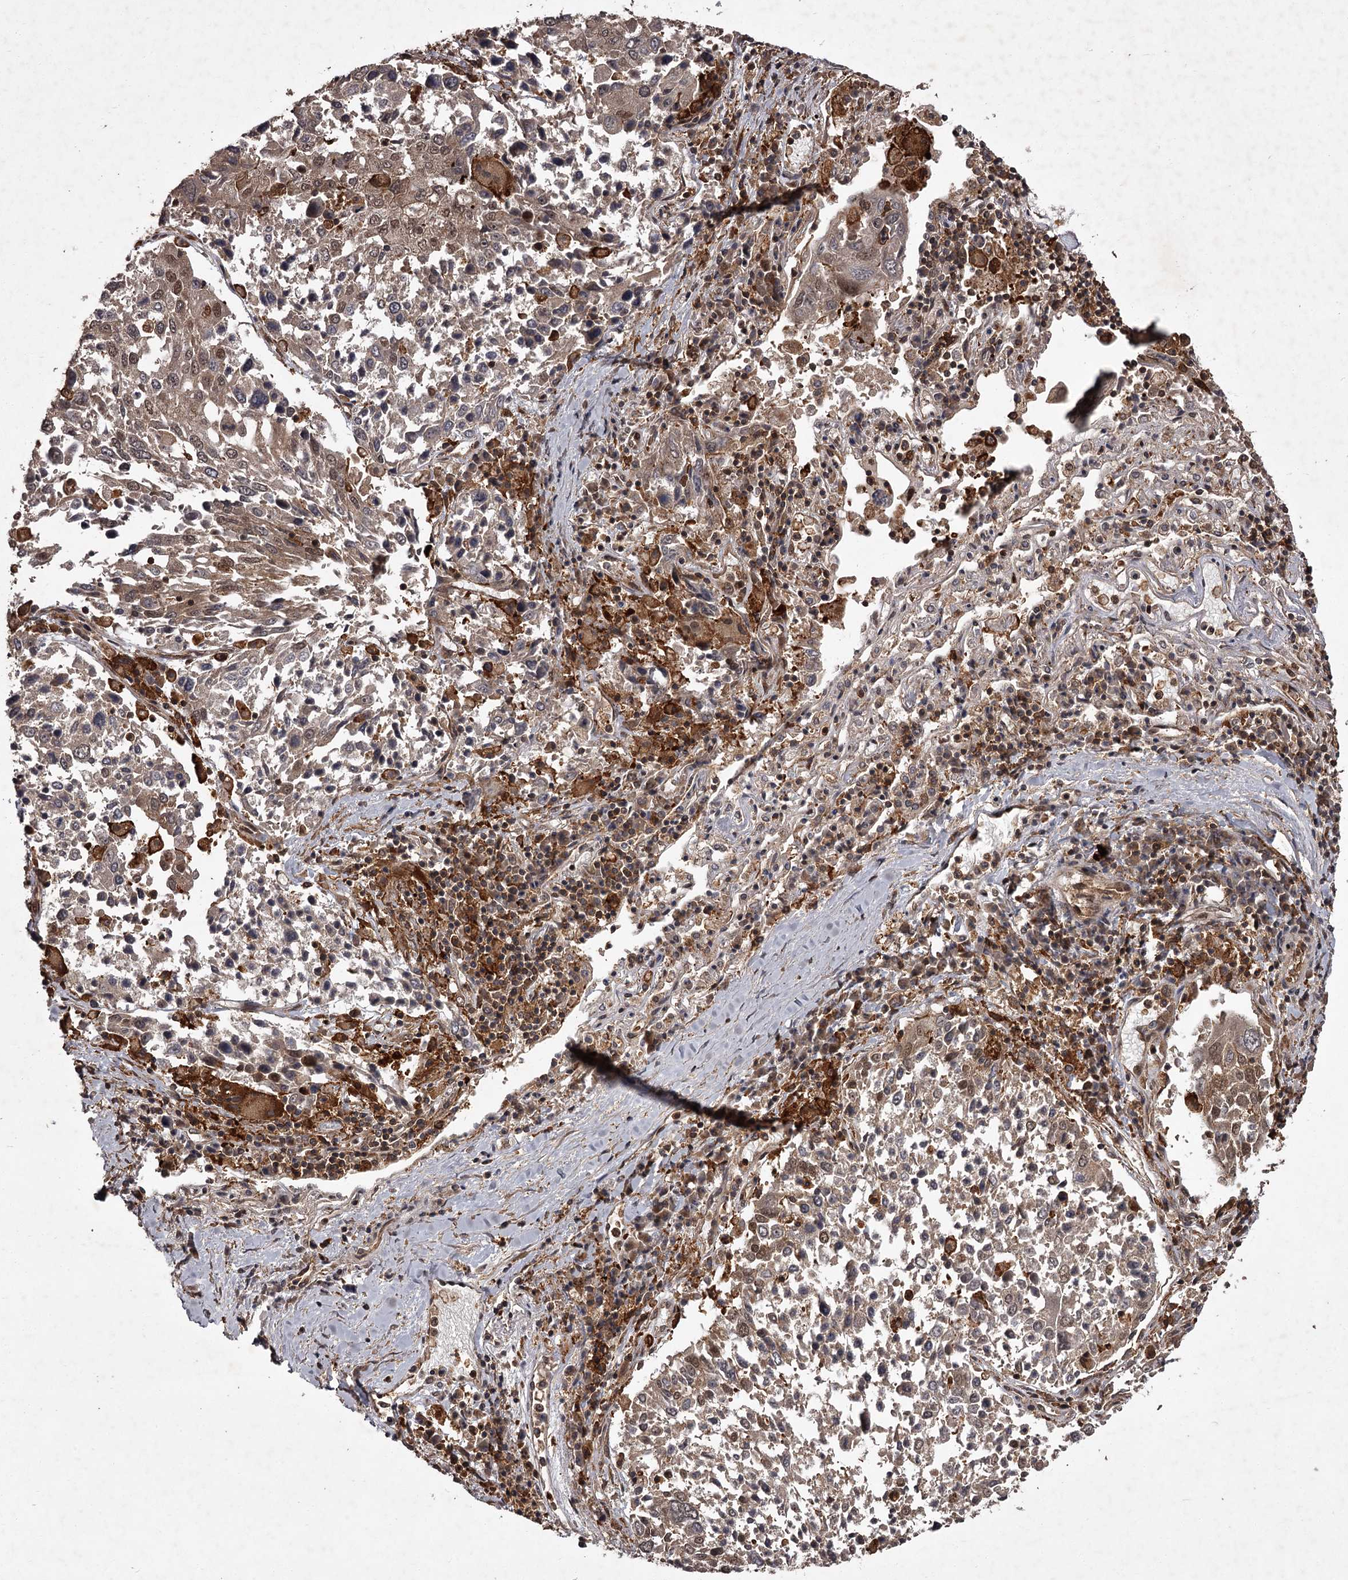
{"staining": {"intensity": "moderate", "quantity": "25%-75%", "location": "cytoplasmic/membranous,nuclear"}, "tissue": "lung cancer", "cell_type": "Tumor cells", "image_type": "cancer", "snomed": [{"axis": "morphology", "description": "Squamous cell carcinoma, NOS"}, {"axis": "topography", "description": "Lung"}], "caption": "Tumor cells display moderate cytoplasmic/membranous and nuclear staining in about 25%-75% of cells in lung cancer. (DAB IHC with brightfield microscopy, high magnification).", "gene": "TBC1D23", "patient": {"sex": "male", "age": 65}}